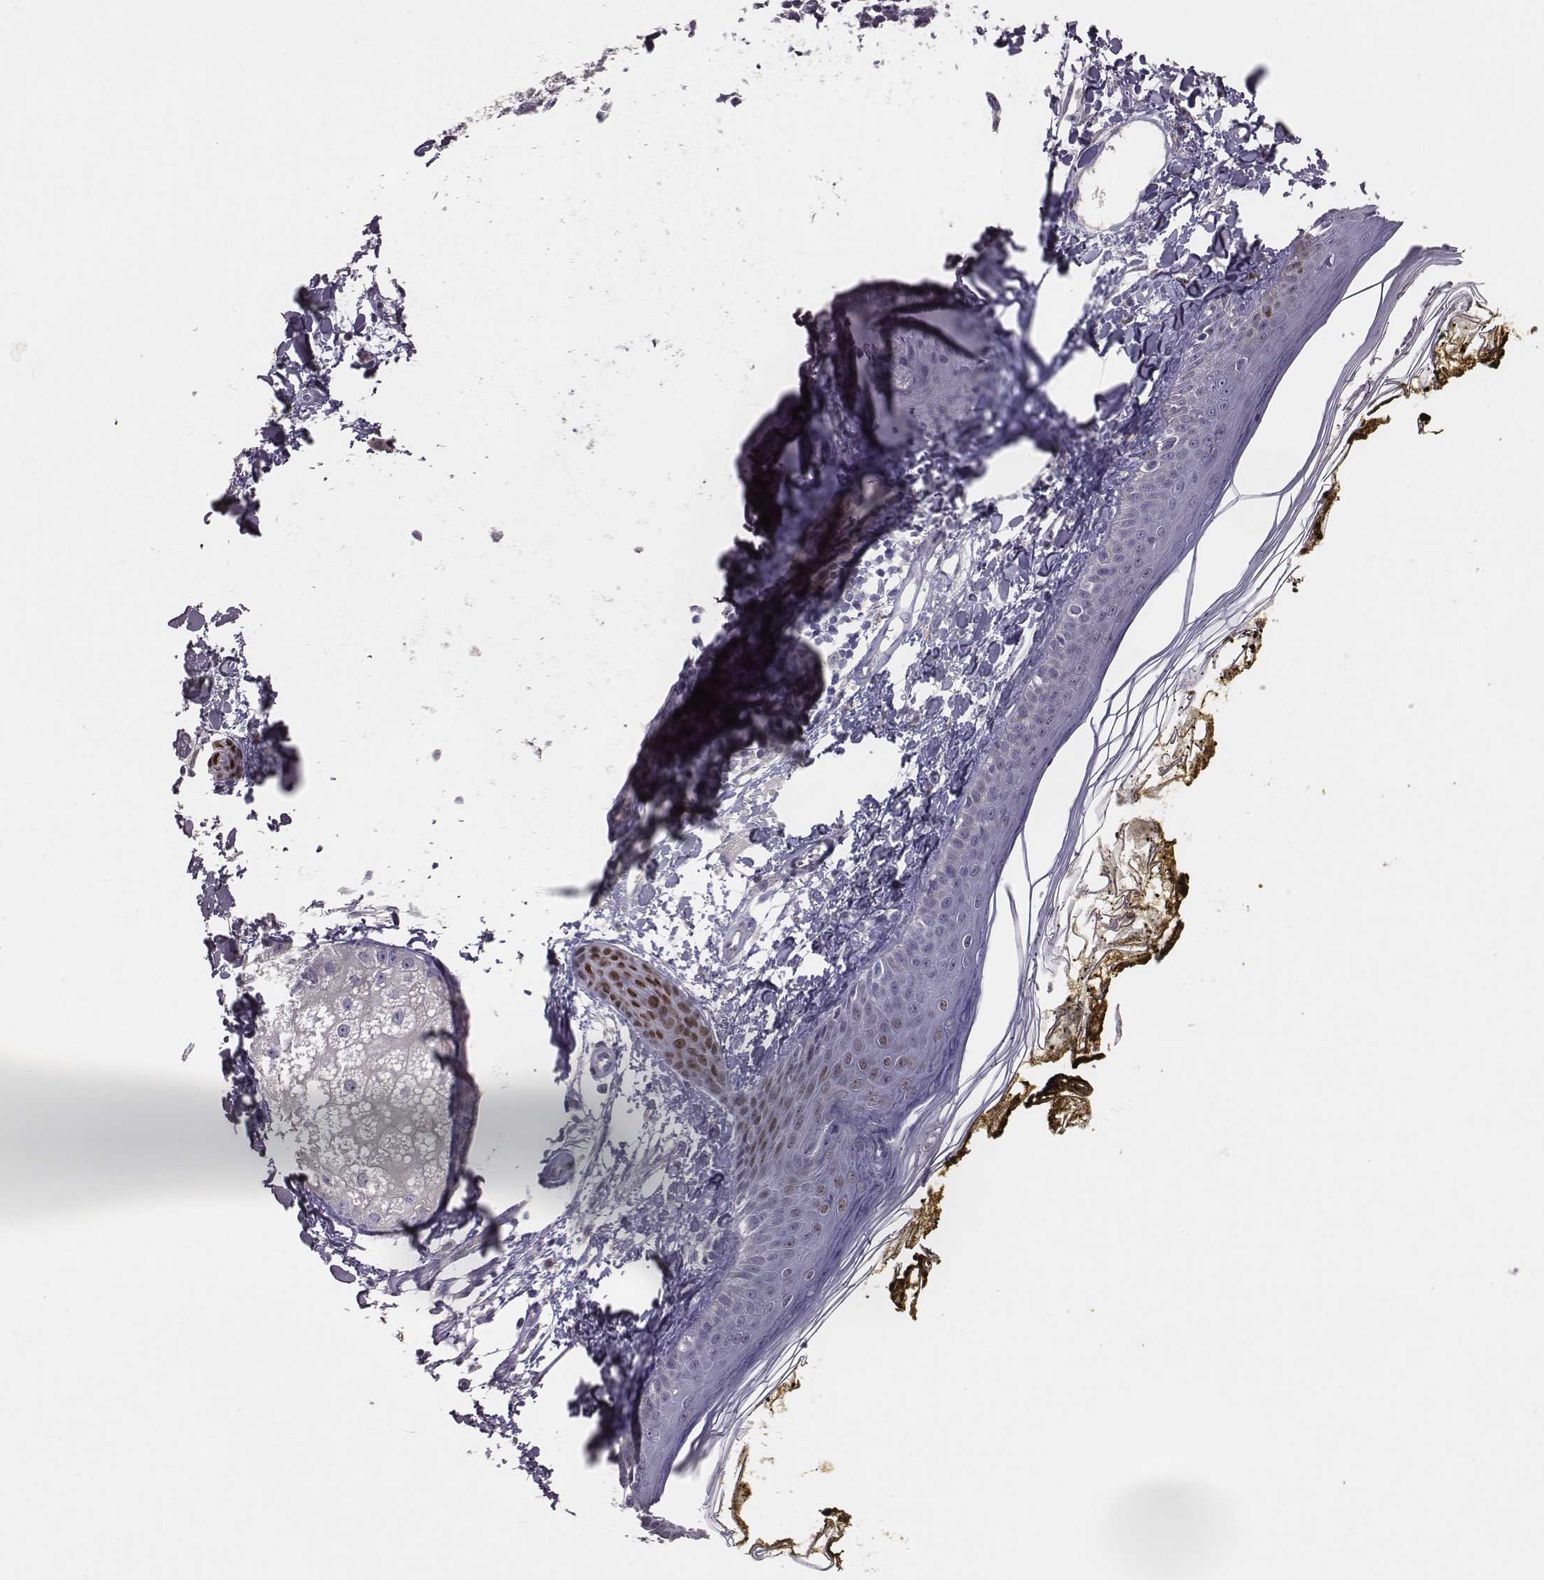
{"staining": {"intensity": "negative", "quantity": "none", "location": "none"}, "tissue": "skin", "cell_type": "Fibroblasts", "image_type": "normal", "snomed": [{"axis": "morphology", "description": "Normal tissue, NOS"}, {"axis": "topography", "description": "Skin"}], "caption": "Fibroblasts are negative for protein expression in normal human skin. (Immunohistochemistry (ihc), brightfield microscopy, high magnification).", "gene": "EN1", "patient": {"sex": "male", "age": 76}}